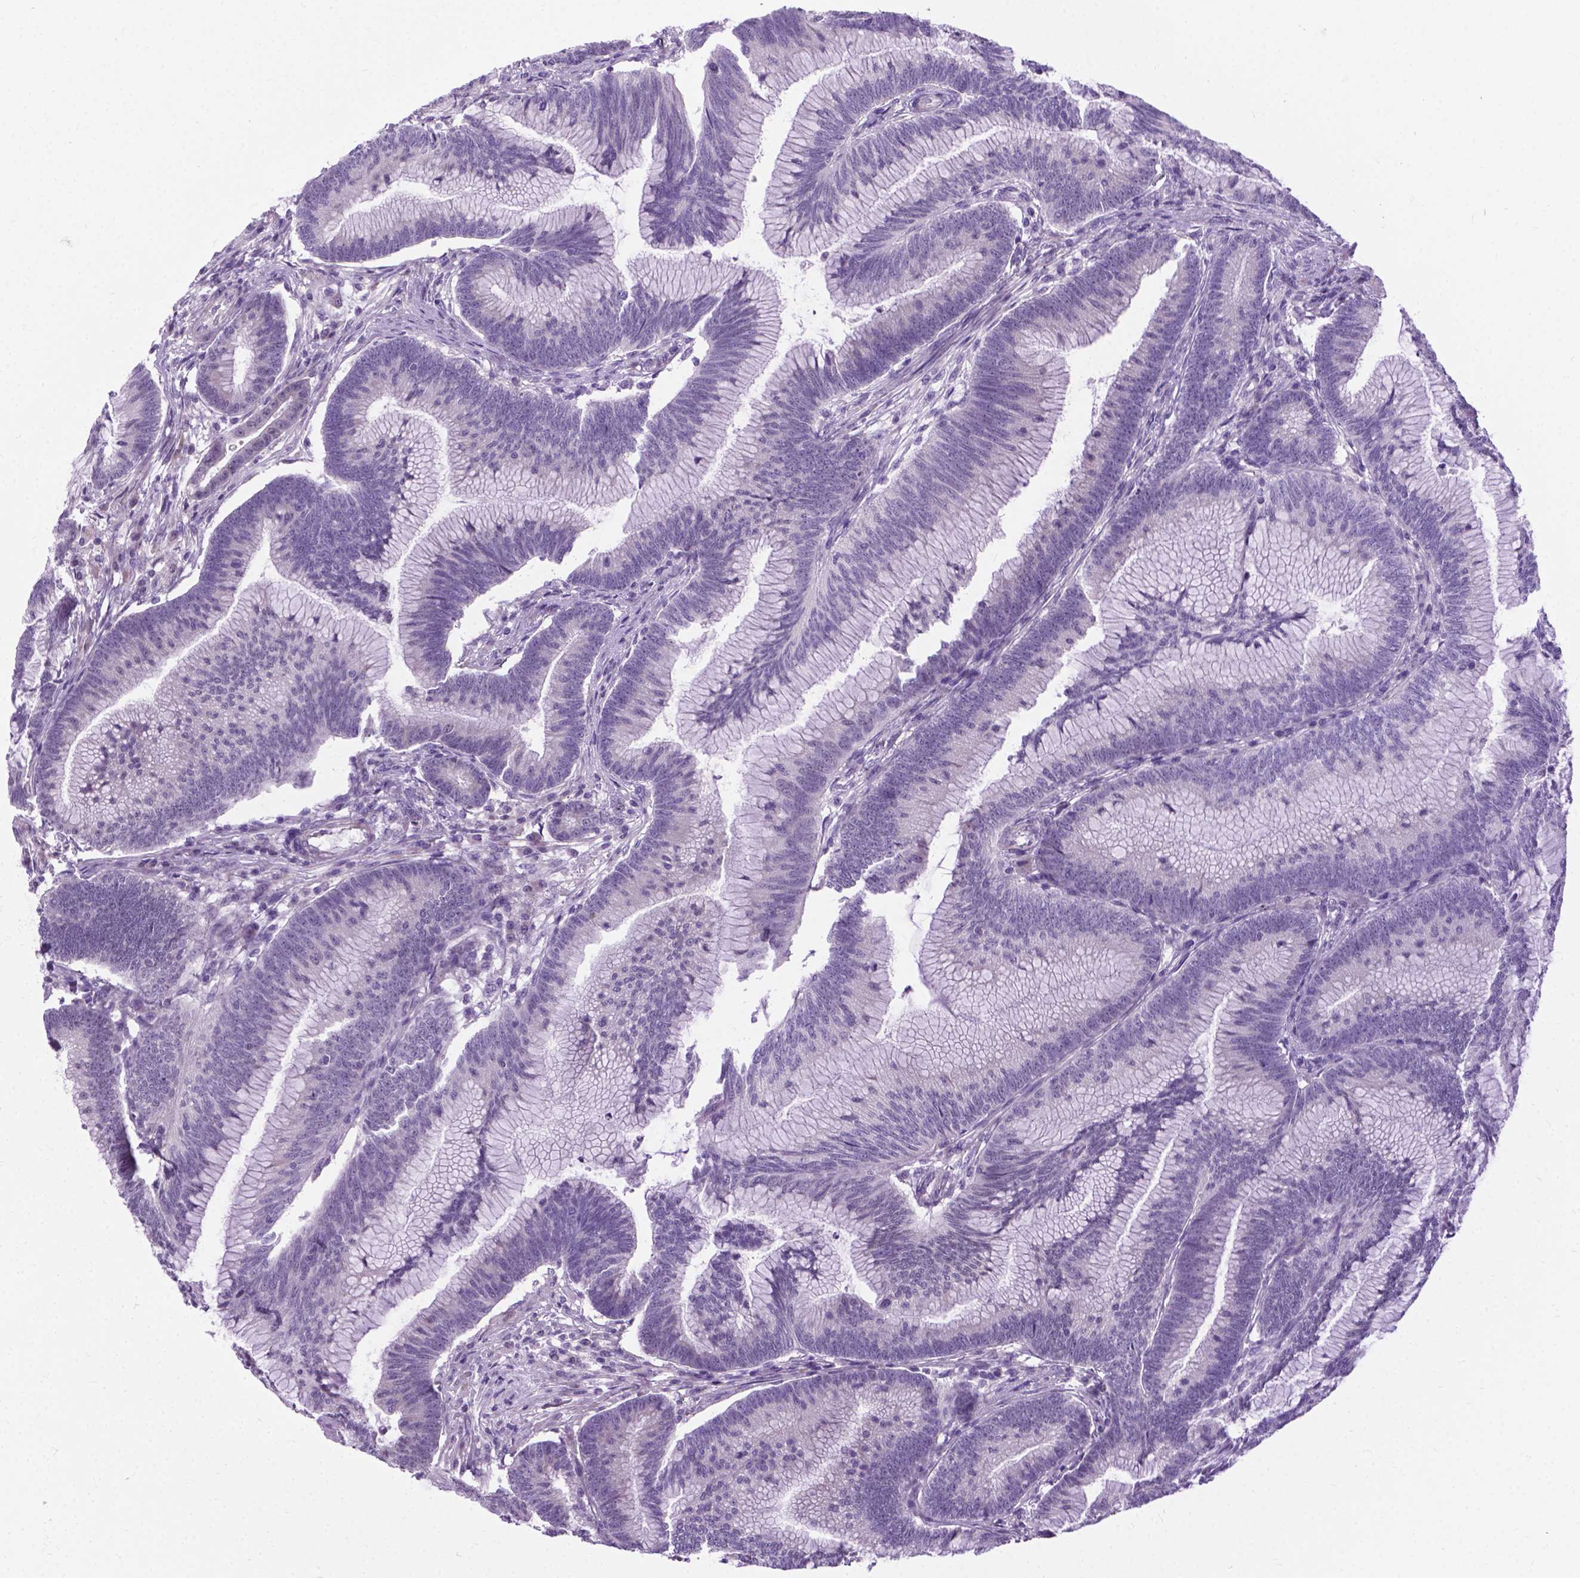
{"staining": {"intensity": "negative", "quantity": "none", "location": "none"}, "tissue": "colorectal cancer", "cell_type": "Tumor cells", "image_type": "cancer", "snomed": [{"axis": "morphology", "description": "Adenocarcinoma, NOS"}, {"axis": "topography", "description": "Colon"}], "caption": "Protein analysis of colorectal cancer (adenocarcinoma) reveals no significant expression in tumor cells.", "gene": "APCDD1L", "patient": {"sex": "female", "age": 78}}